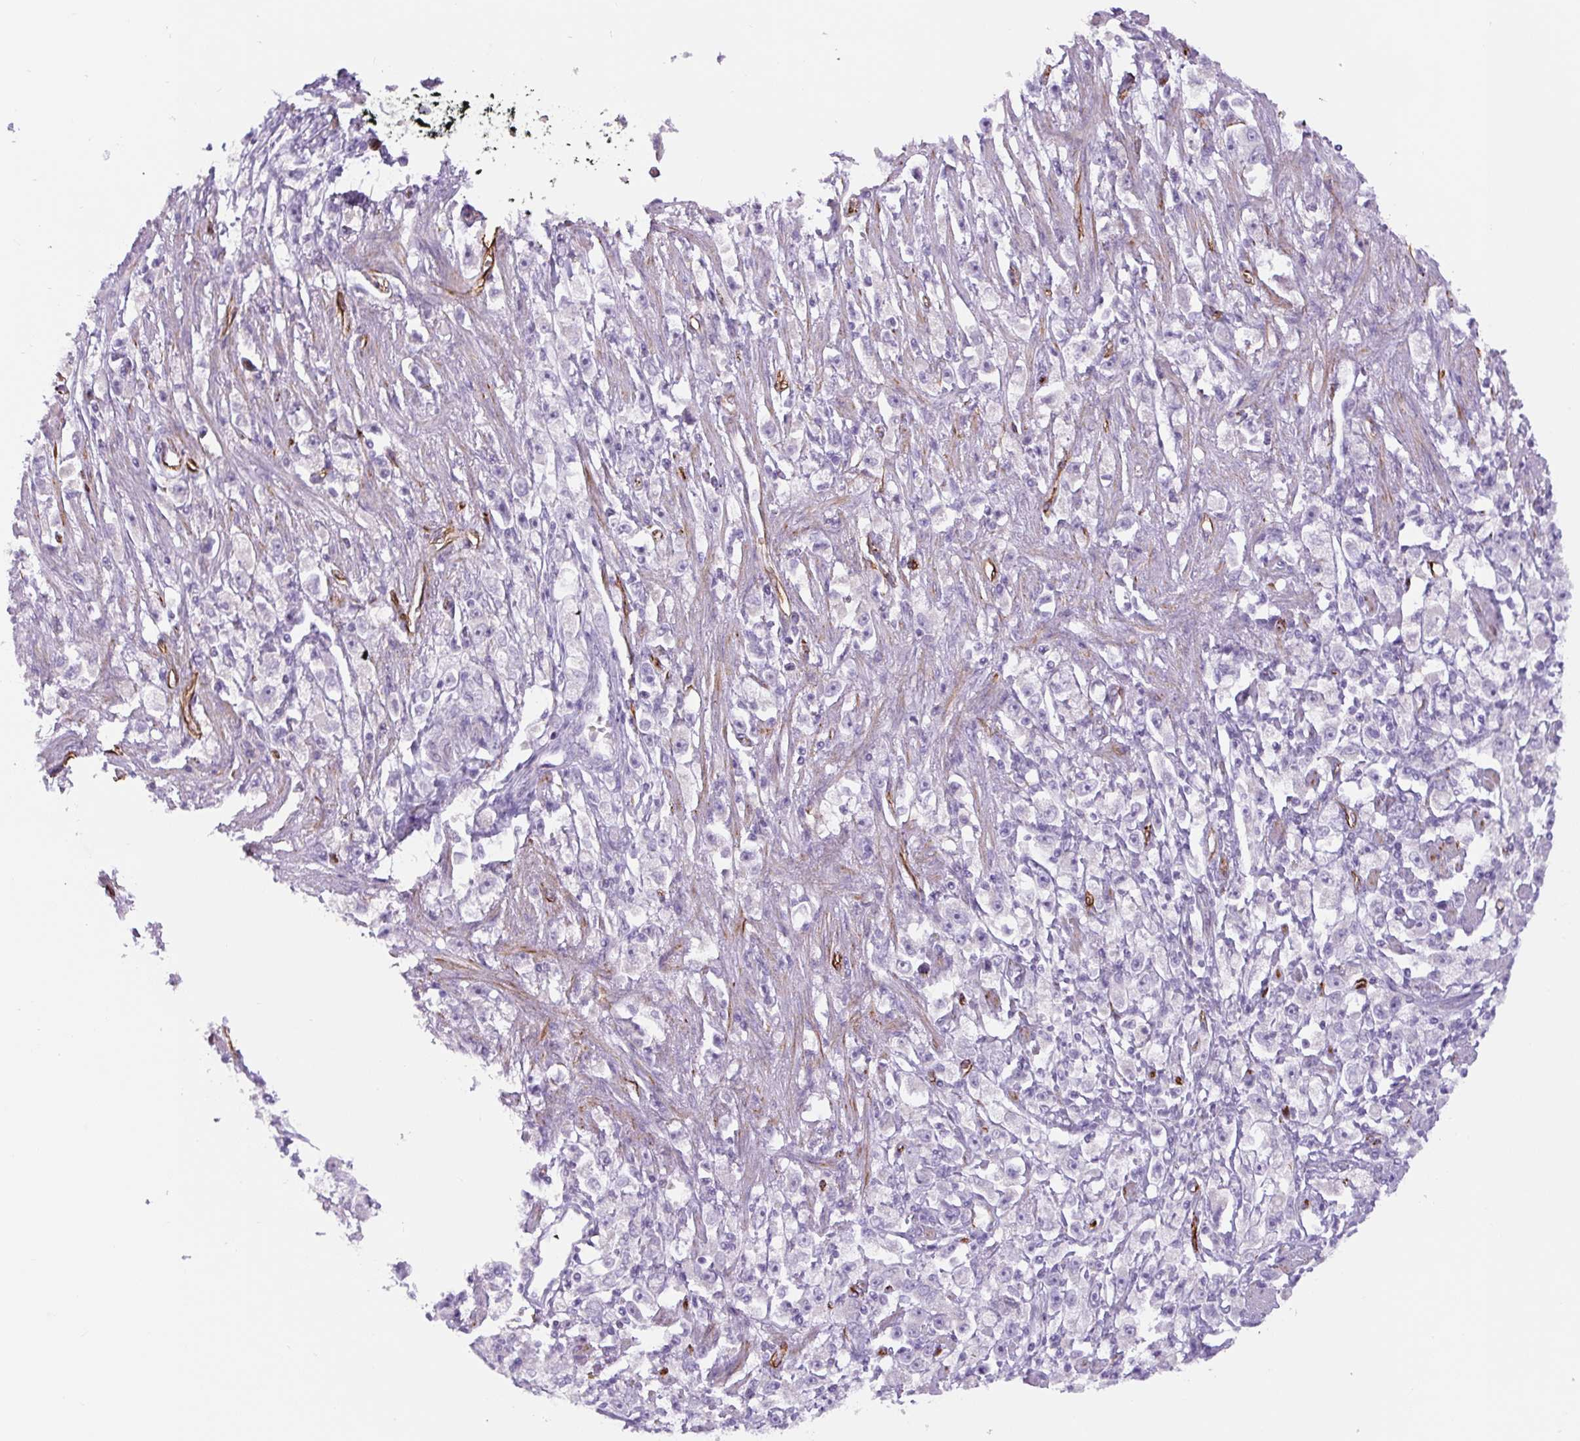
{"staining": {"intensity": "negative", "quantity": "none", "location": "none"}, "tissue": "stomach cancer", "cell_type": "Tumor cells", "image_type": "cancer", "snomed": [{"axis": "morphology", "description": "Adenocarcinoma, NOS"}, {"axis": "topography", "description": "Stomach"}], "caption": "This is an immunohistochemistry image of human stomach adenocarcinoma. There is no staining in tumor cells.", "gene": "NES", "patient": {"sex": "female", "age": 59}}